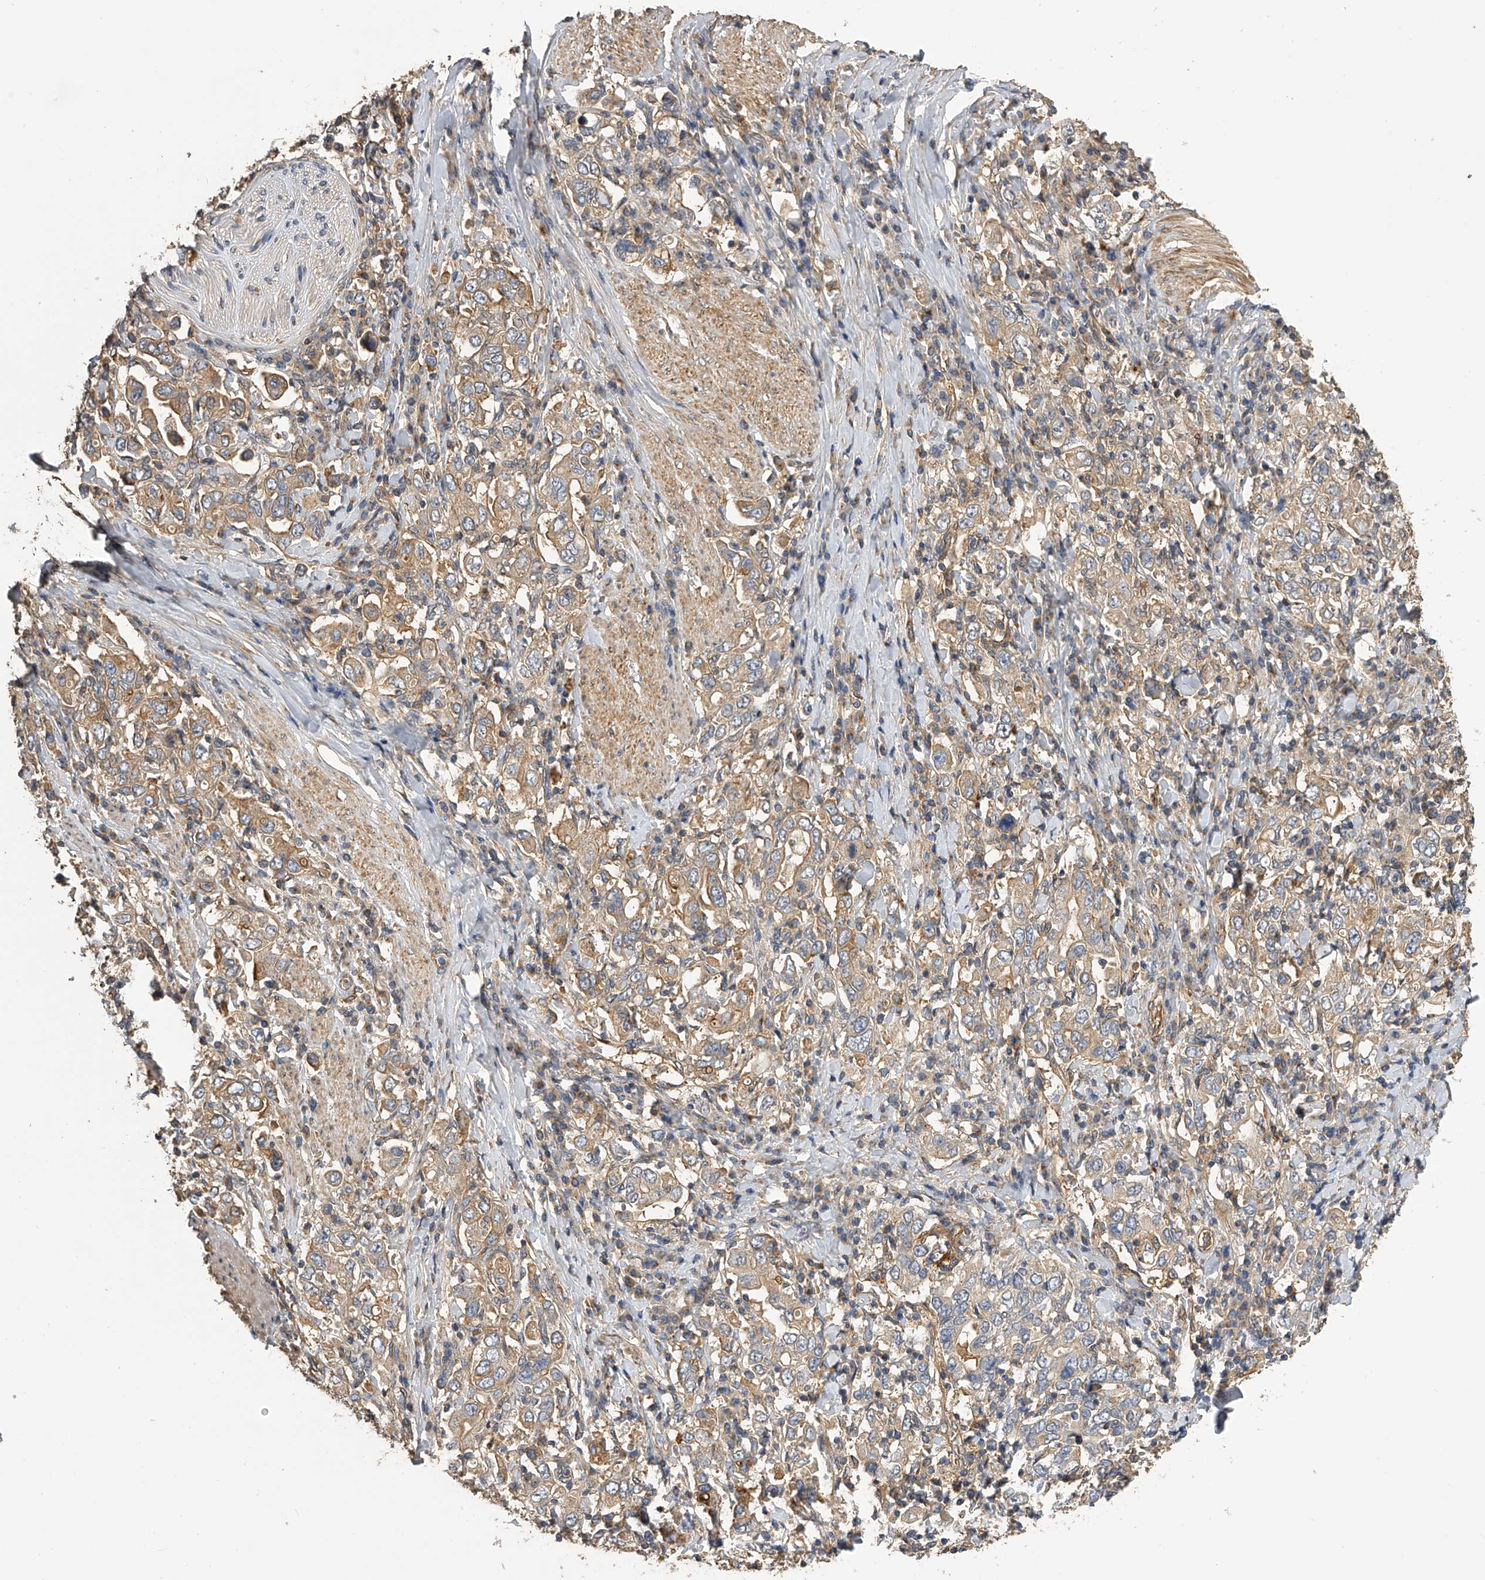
{"staining": {"intensity": "moderate", "quantity": ">75%", "location": "cytoplasmic/membranous"}, "tissue": "stomach cancer", "cell_type": "Tumor cells", "image_type": "cancer", "snomed": [{"axis": "morphology", "description": "Adenocarcinoma, NOS"}, {"axis": "topography", "description": "Stomach, upper"}], "caption": "Immunohistochemical staining of stomach adenocarcinoma displays moderate cytoplasmic/membranous protein expression in approximately >75% of tumor cells.", "gene": "PTPRA", "patient": {"sex": "male", "age": 62}}